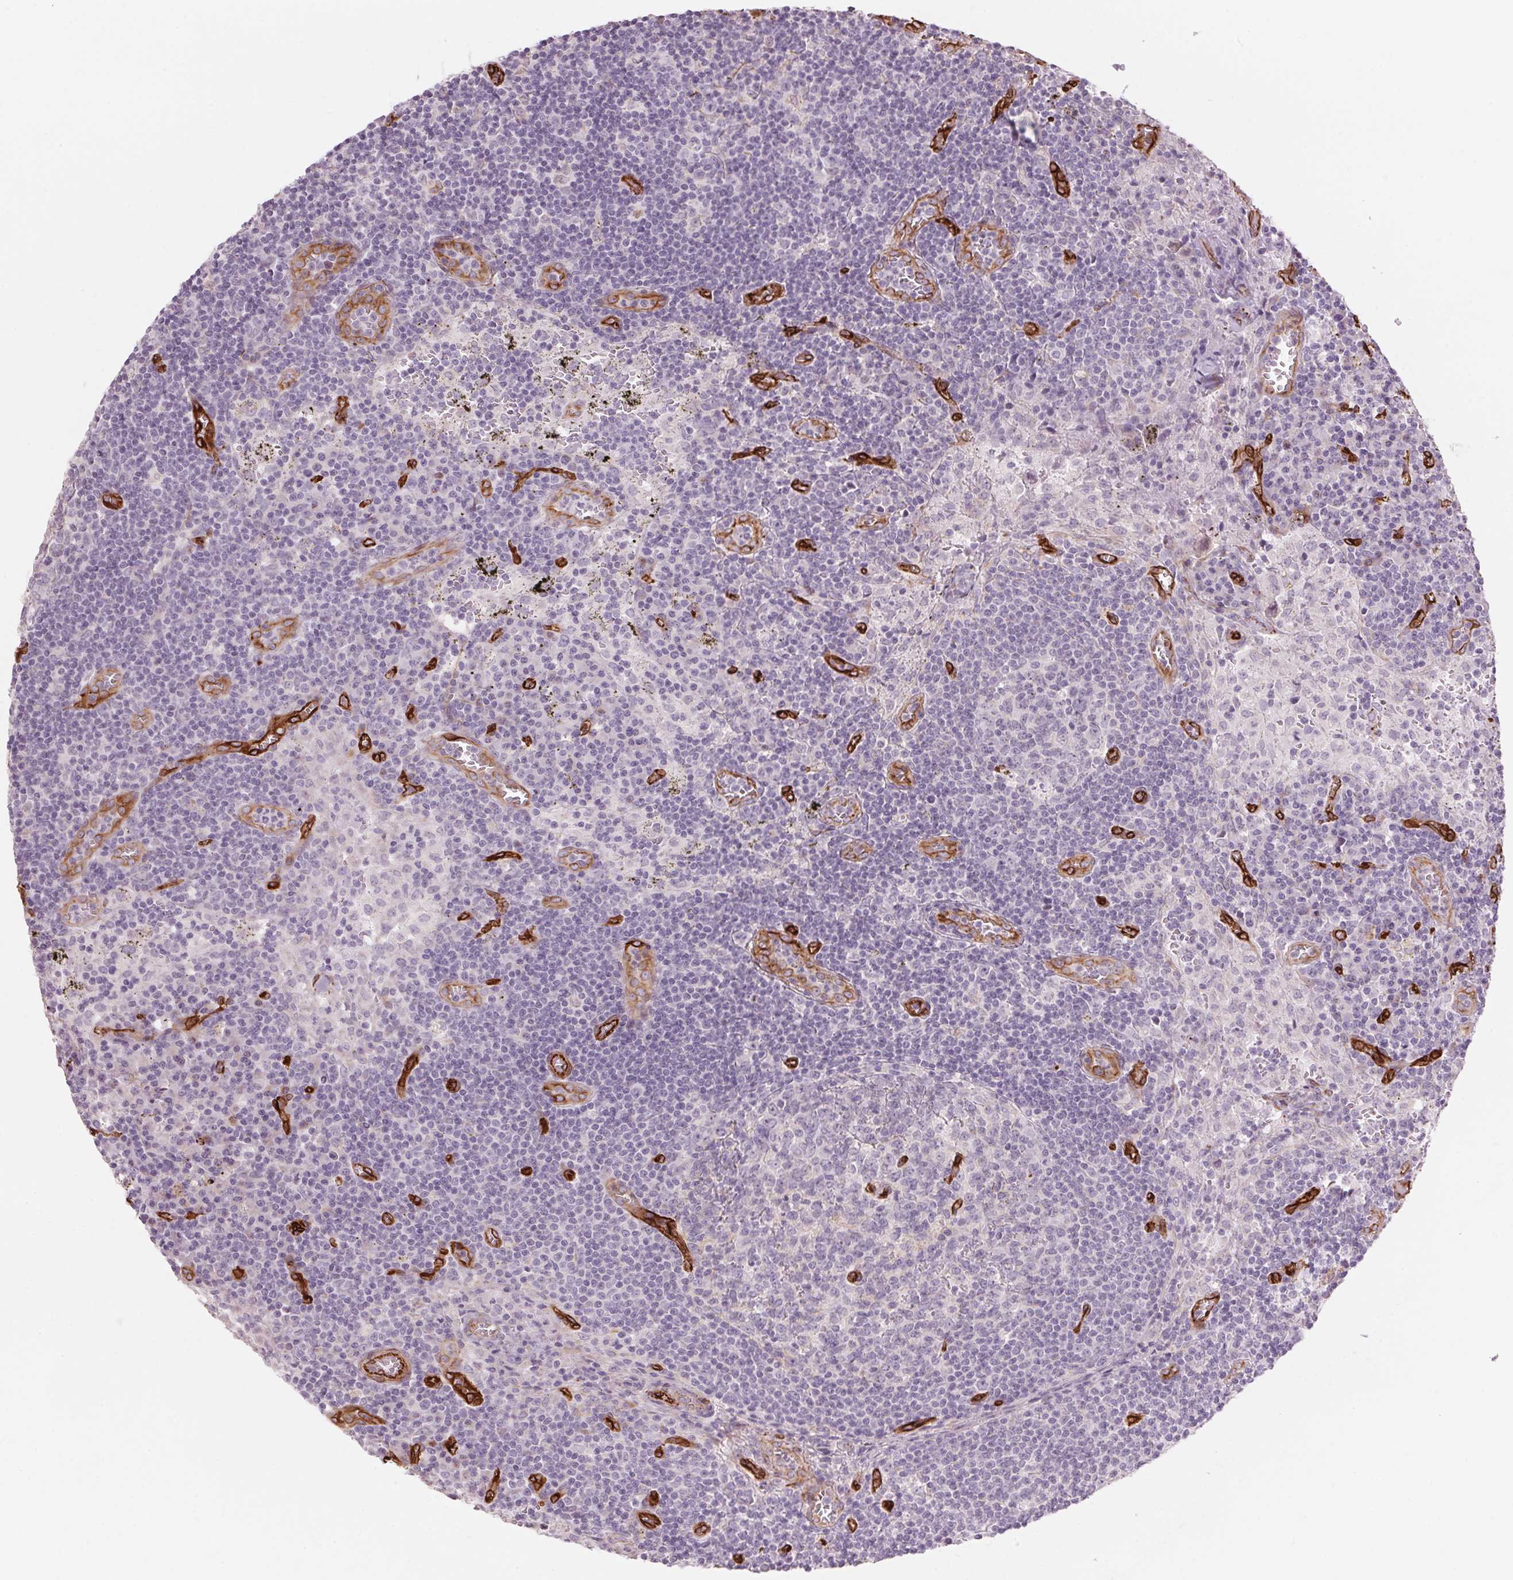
{"staining": {"intensity": "negative", "quantity": "none", "location": "none"}, "tissue": "lymph node", "cell_type": "Germinal center cells", "image_type": "normal", "snomed": [{"axis": "morphology", "description": "Normal tissue, NOS"}, {"axis": "topography", "description": "Lymph node"}], "caption": "The photomicrograph shows no staining of germinal center cells in unremarkable lymph node. (DAB (3,3'-diaminobenzidine) IHC visualized using brightfield microscopy, high magnification).", "gene": "CLPS", "patient": {"sex": "male", "age": 62}}